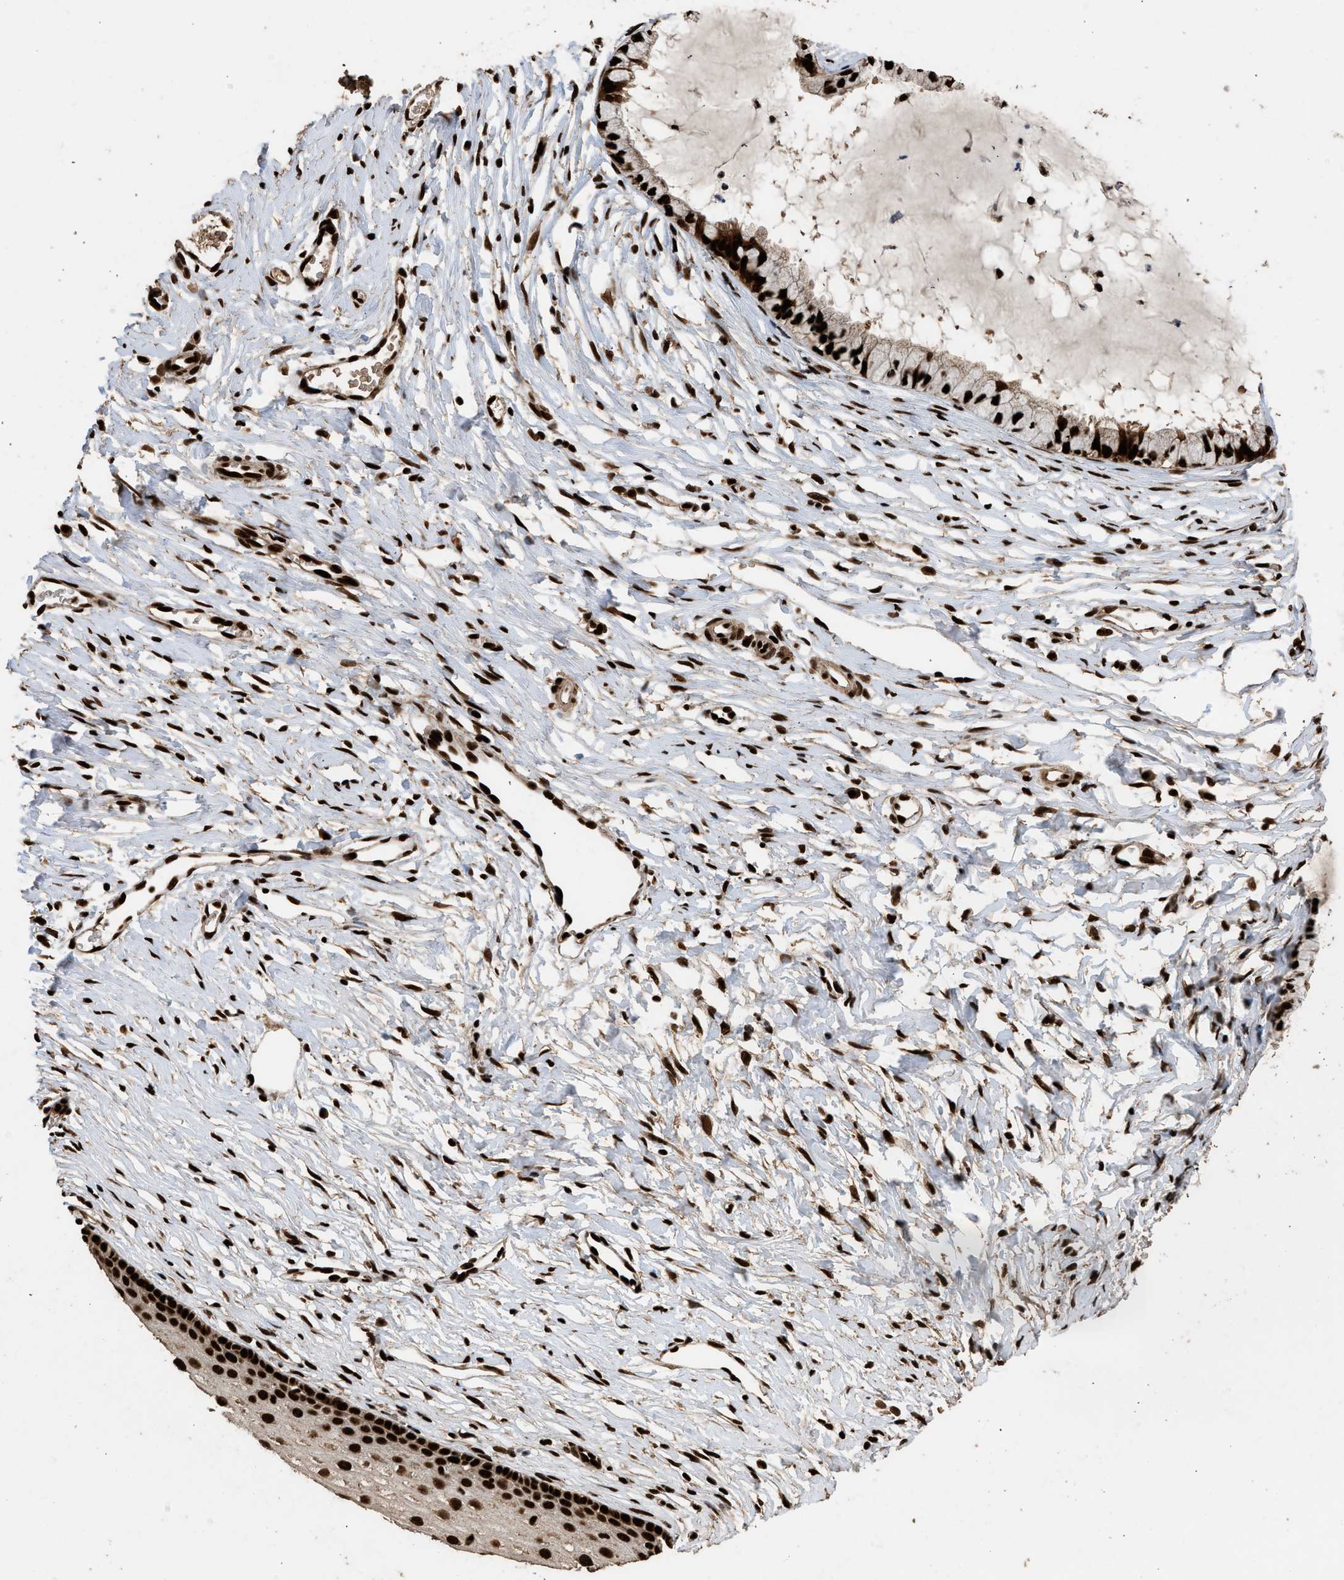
{"staining": {"intensity": "strong", "quantity": ">75%", "location": "nuclear"}, "tissue": "cervix", "cell_type": "Glandular cells", "image_type": "normal", "snomed": [{"axis": "morphology", "description": "Normal tissue, NOS"}, {"axis": "topography", "description": "Cervix"}], "caption": "Immunohistochemistry (IHC) staining of unremarkable cervix, which shows high levels of strong nuclear positivity in approximately >75% of glandular cells indicating strong nuclear protein expression. The staining was performed using DAB (3,3'-diaminobenzidine) (brown) for protein detection and nuclei were counterstained in hematoxylin (blue).", "gene": "PPP4R3B", "patient": {"sex": "female", "age": 46}}